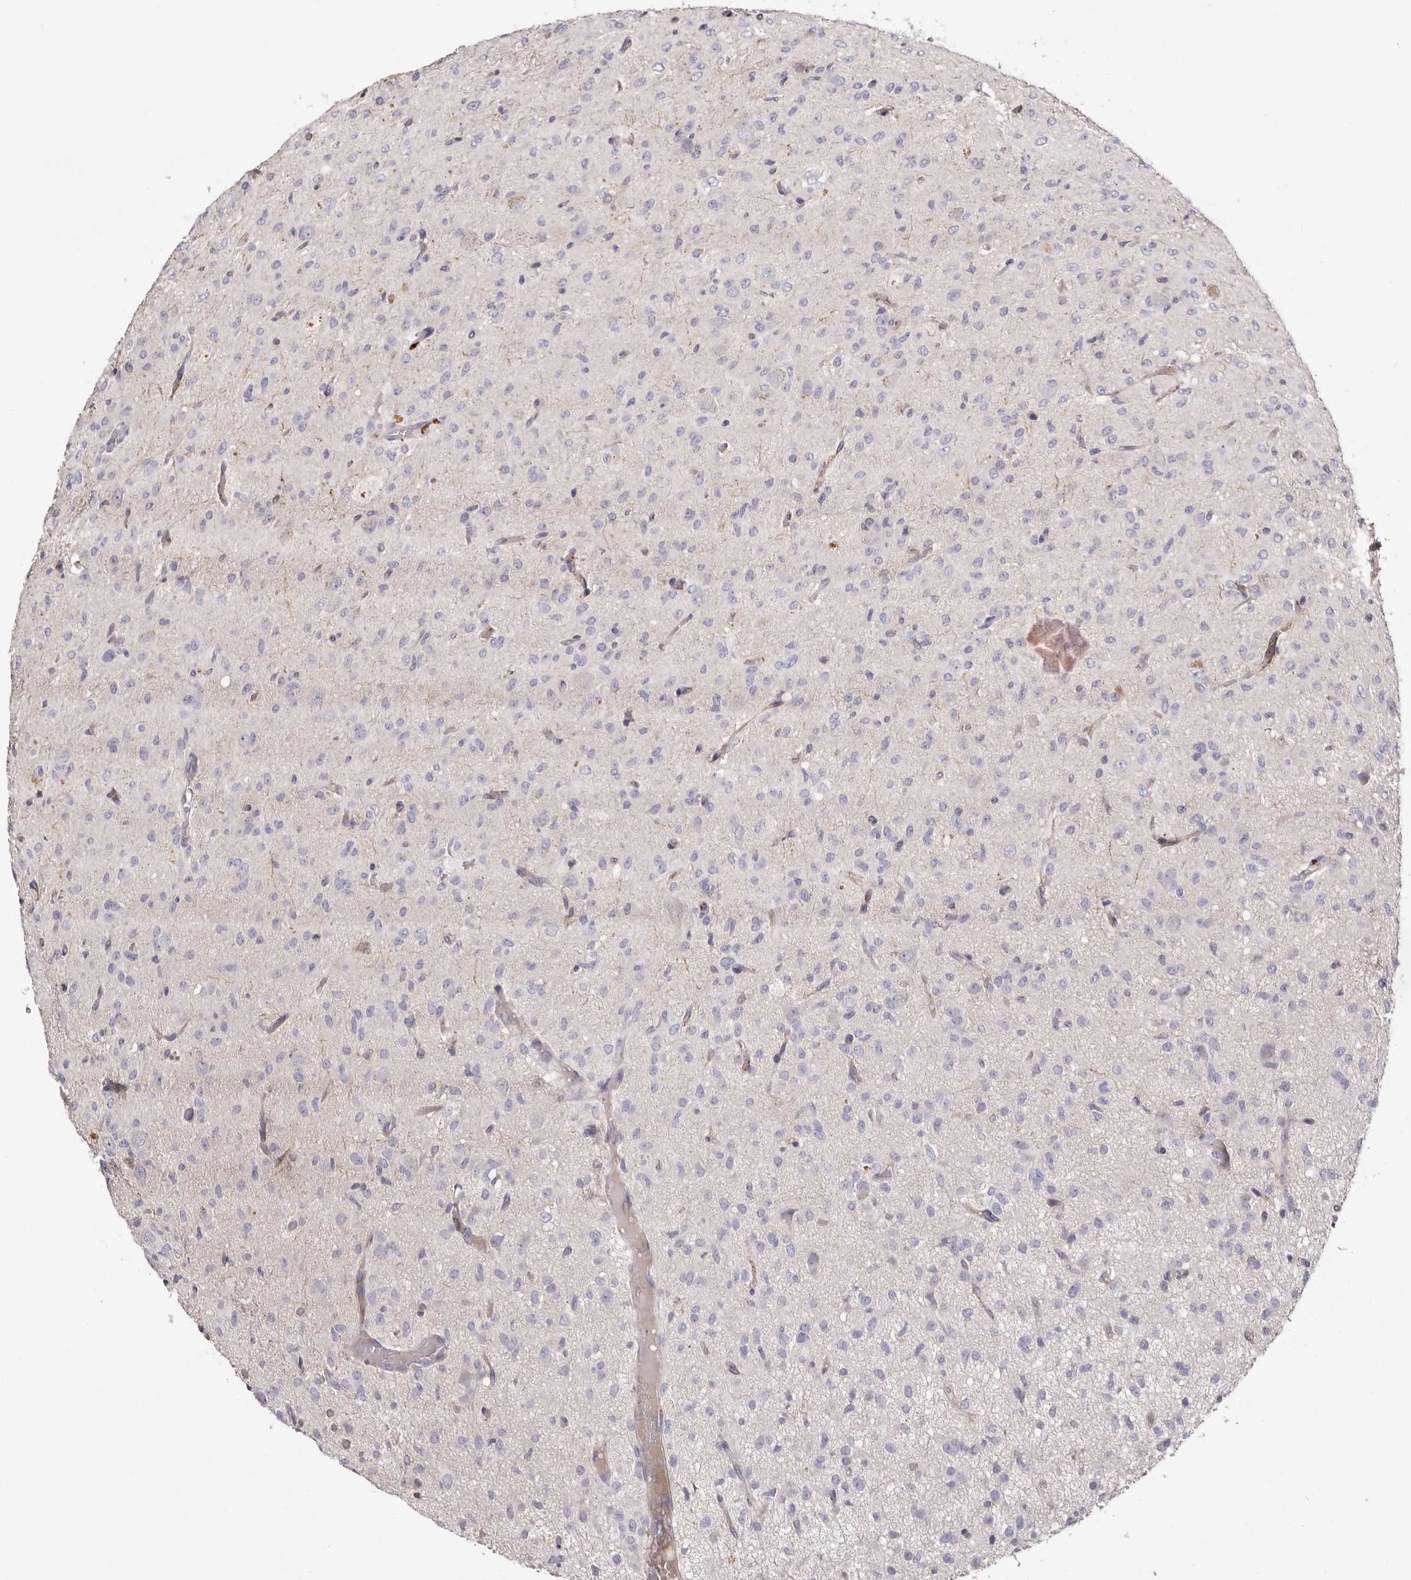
{"staining": {"intensity": "negative", "quantity": "none", "location": "none"}, "tissue": "glioma", "cell_type": "Tumor cells", "image_type": "cancer", "snomed": [{"axis": "morphology", "description": "Glioma, malignant, High grade"}, {"axis": "topography", "description": "Brain"}], "caption": "This is a image of immunohistochemistry staining of high-grade glioma (malignant), which shows no staining in tumor cells.", "gene": "S1PR5", "patient": {"sex": "female", "age": 59}}